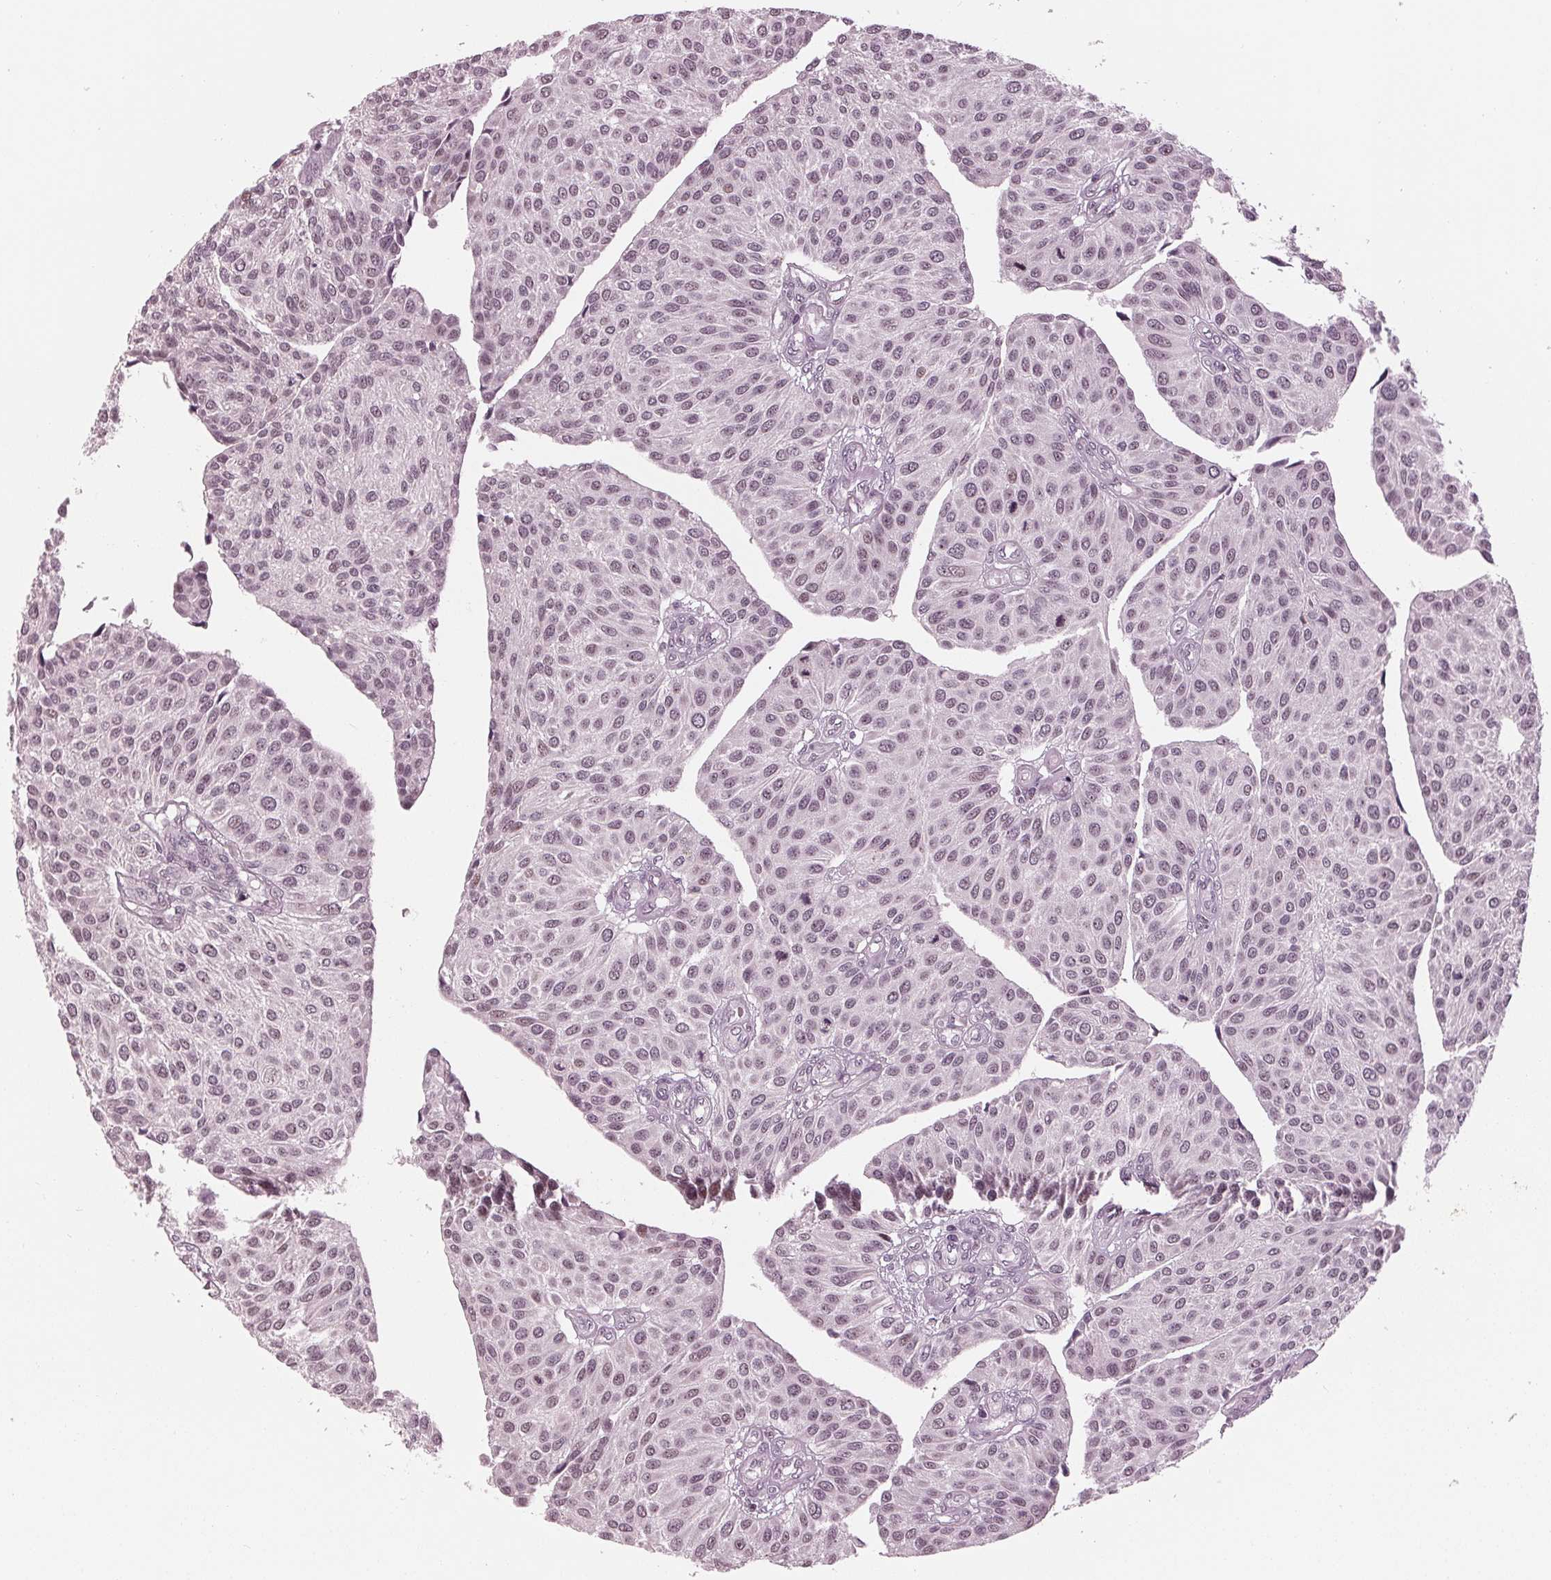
{"staining": {"intensity": "weak", "quantity": "<25%", "location": "nuclear"}, "tissue": "urothelial cancer", "cell_type": "Tumor cells", "image_type": "cancer", "snomed": [{"axis": "morphology", "description": "Urothelial carcinoma, NOS"}, {"axis": "topography", "description": "Urinary bladder"}], "caption": "This is a micrograph of immunohistochemistry staining of transitional cell carcinoma, which shows no positivity in tumor cells. (DAB immunohistochemistry (IHC), high magnification).", "gene": "ADPRHL1", "patient": {"sex": "male", "age": 55}}